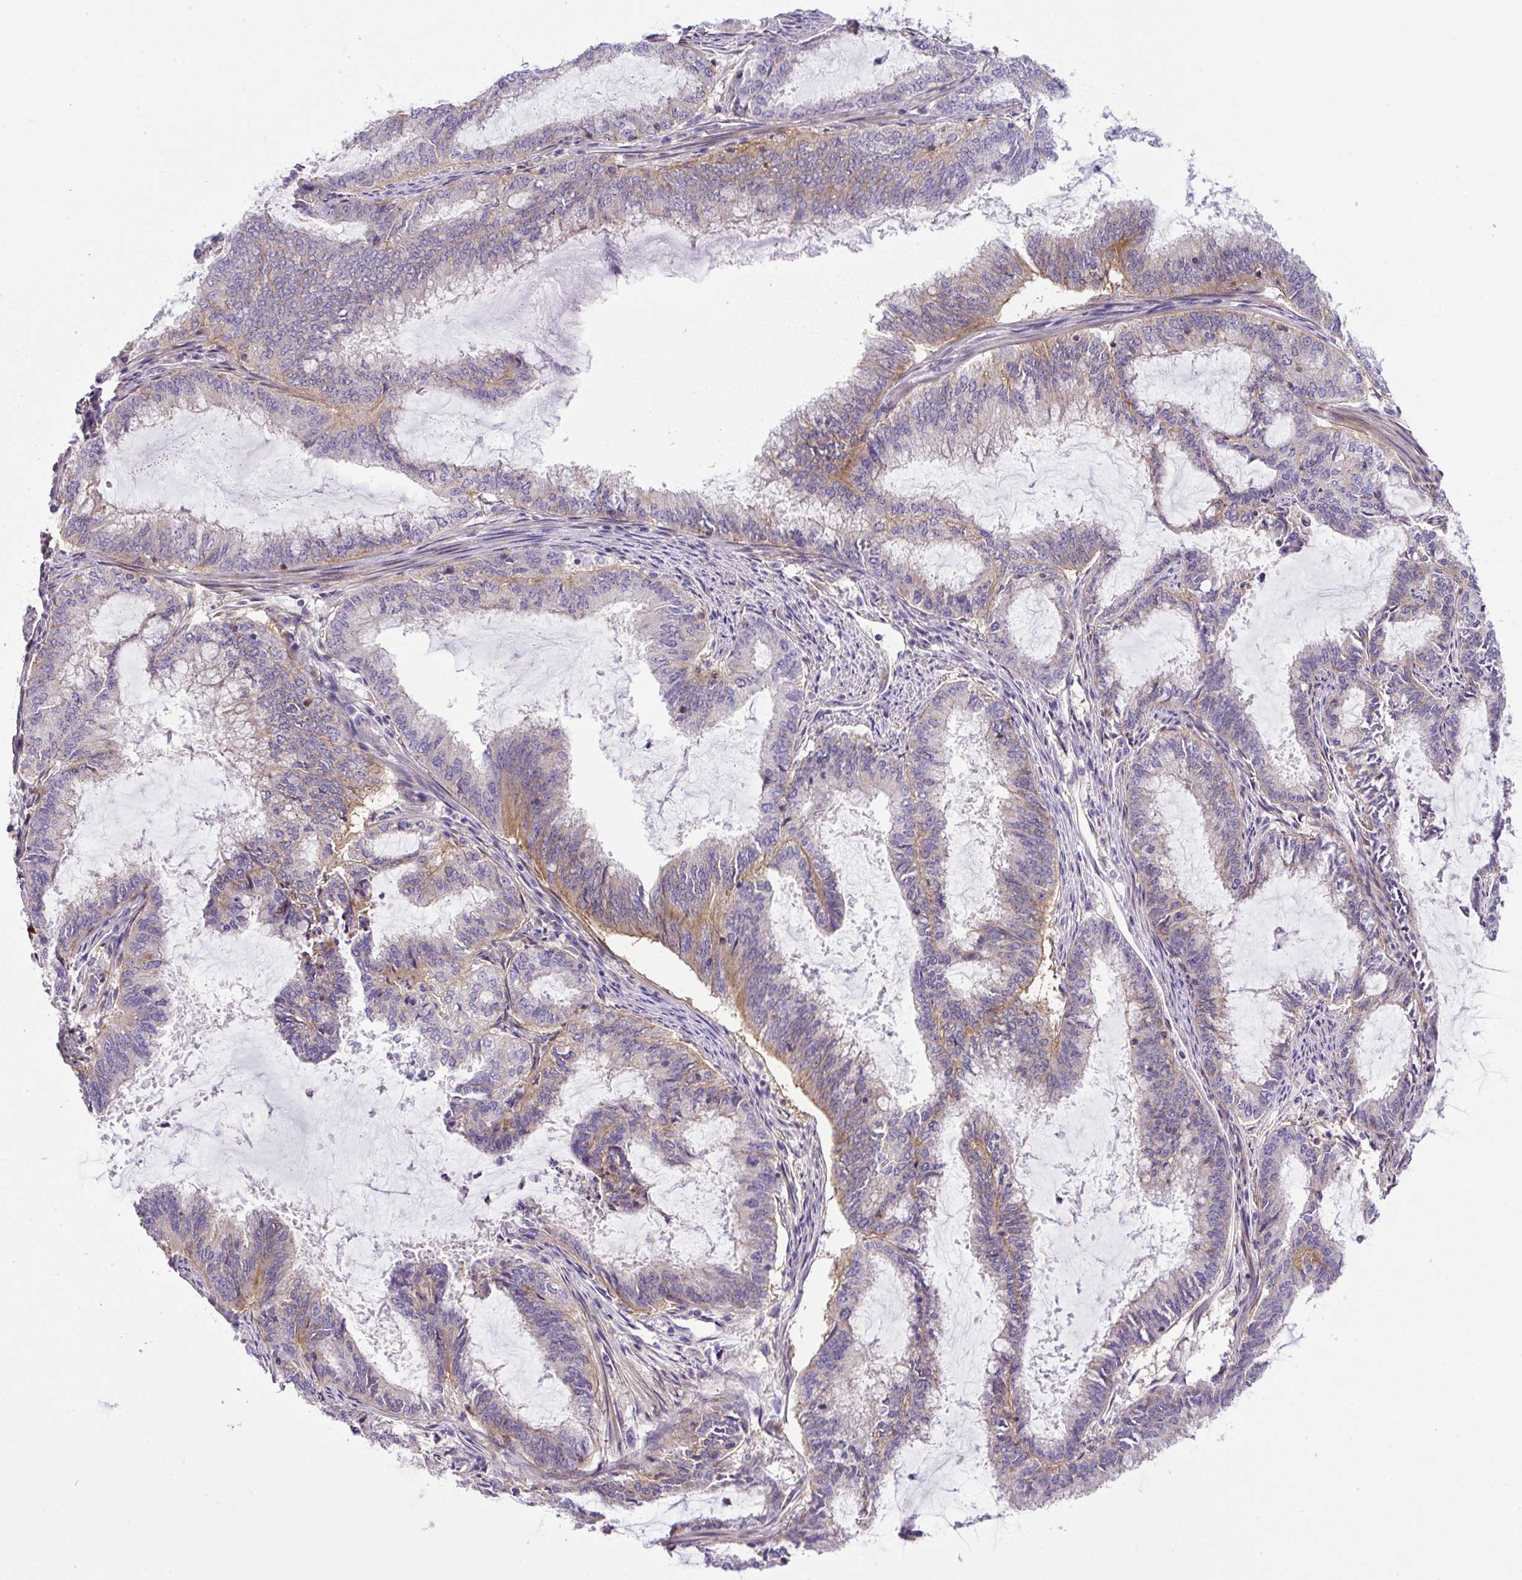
{"staining": {"intensity": "weak", "quantity": "<25%", "location": "cytoplasmic/membranous"}, "tissue": "endometrial cancer", "cell_type": "Tumor cells", "image_type": "cancer", "snomed": [{"axis": "morphology", "description": "Adenocarcinoma, NOS"}, {"axis": "topography", "description": "Endometrium"}], "caption": "Adenocarcinoma (endometrial) was stained to show a protein in brown. There is no significant staining in tumor cells.", "gene": "NPTN", "patient": {"sex": "female", "age": 51}}